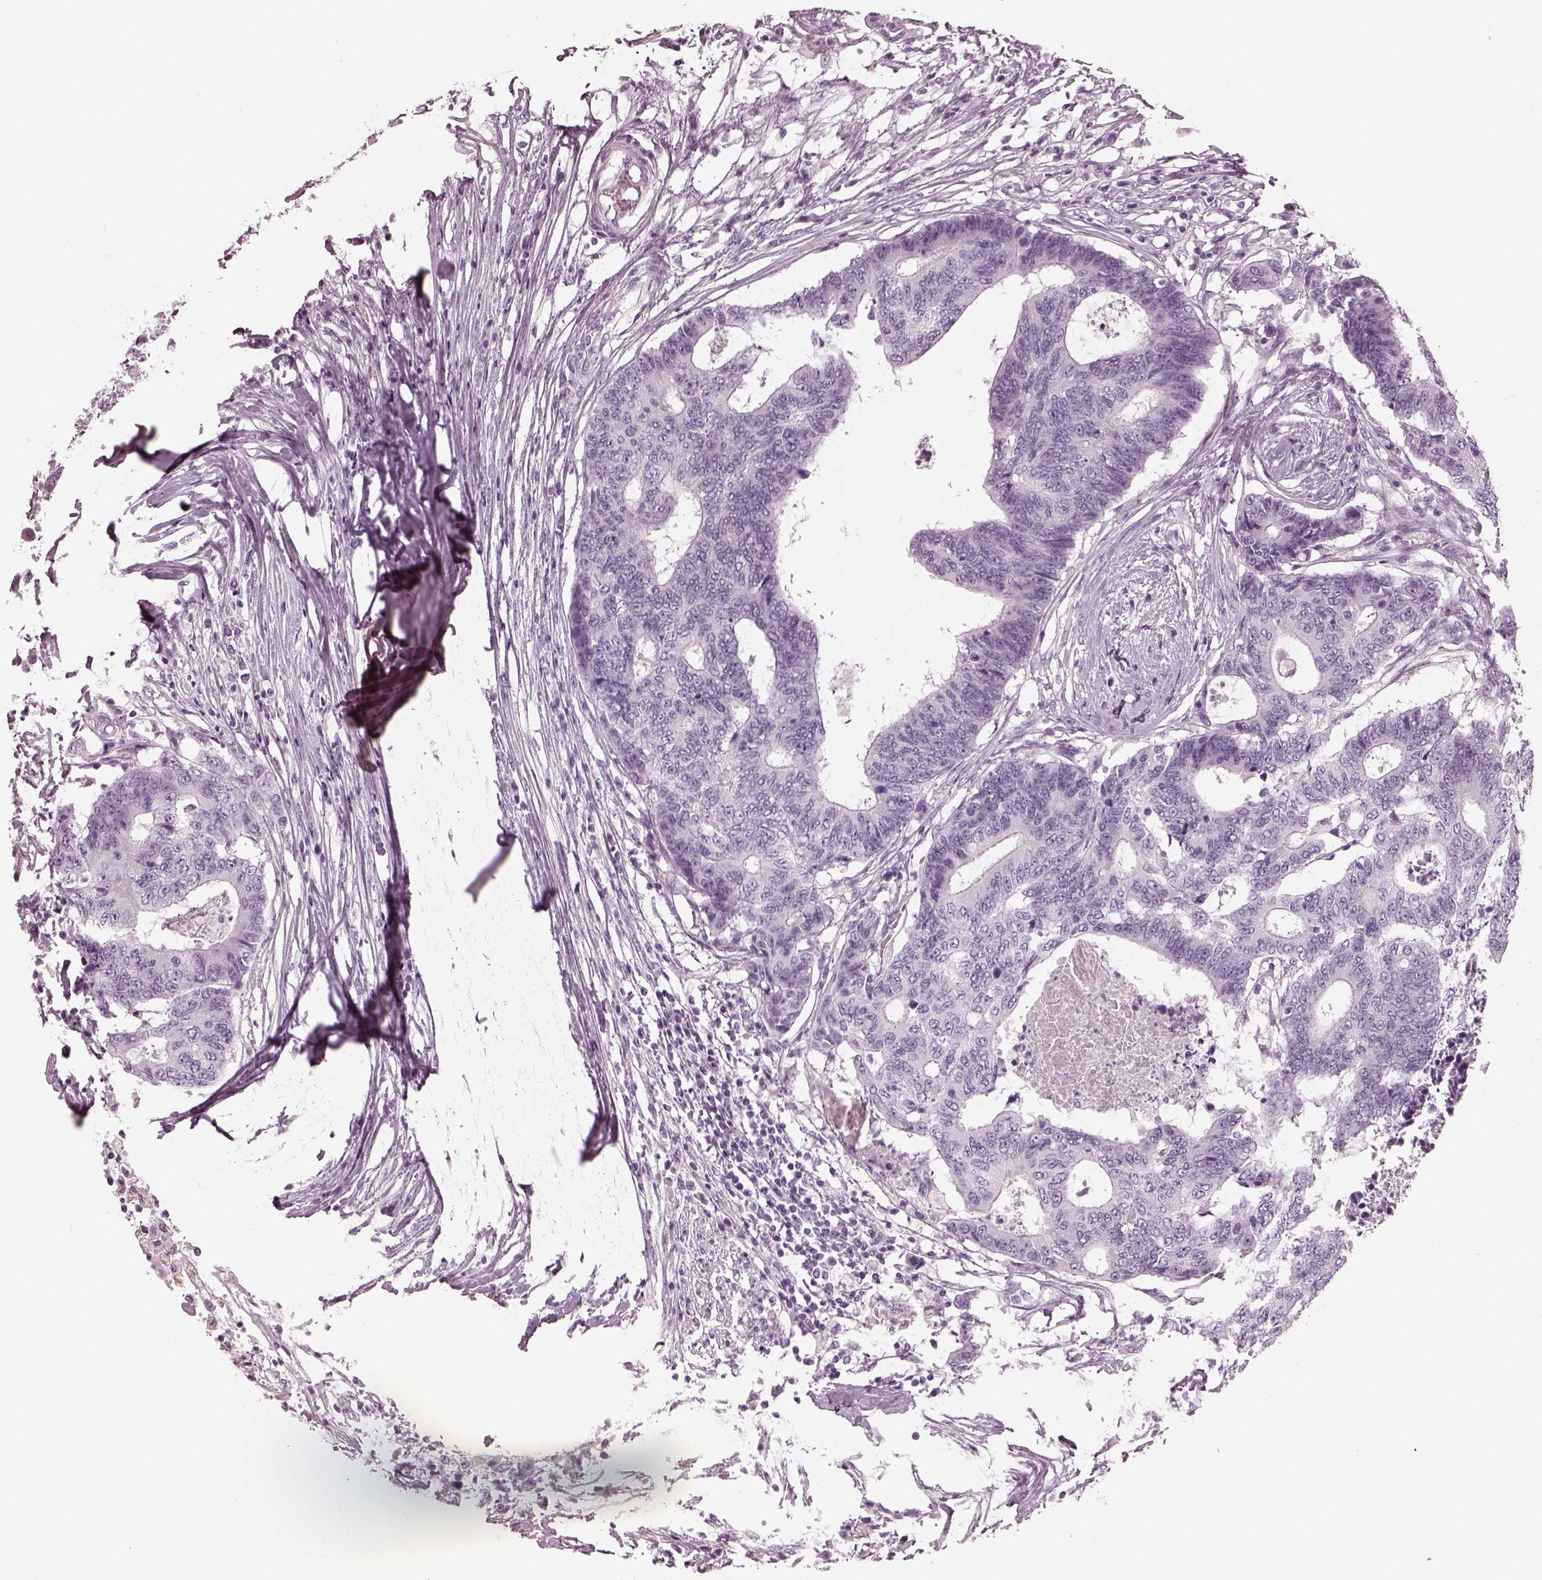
{"staining": {"intensity": "negative", "quantity": "none", "location": "none"}, "tissue": "colorectal cancer", "cell_type": "Tumor cells", "image_type": "cancer", "snomed": [{"axis": "morphology", "description": "Adenocarcinoma, NOS"}, {"axis": "topography", "description": "Colon"}], "caption": "Human adenocarcinoma (colorectal) stained for a protein using immunohistochemistry (IHC) displays no staining in tumor cells.", "gene": "RCVRN", "patient": {"sex": "female", "age": 48}}